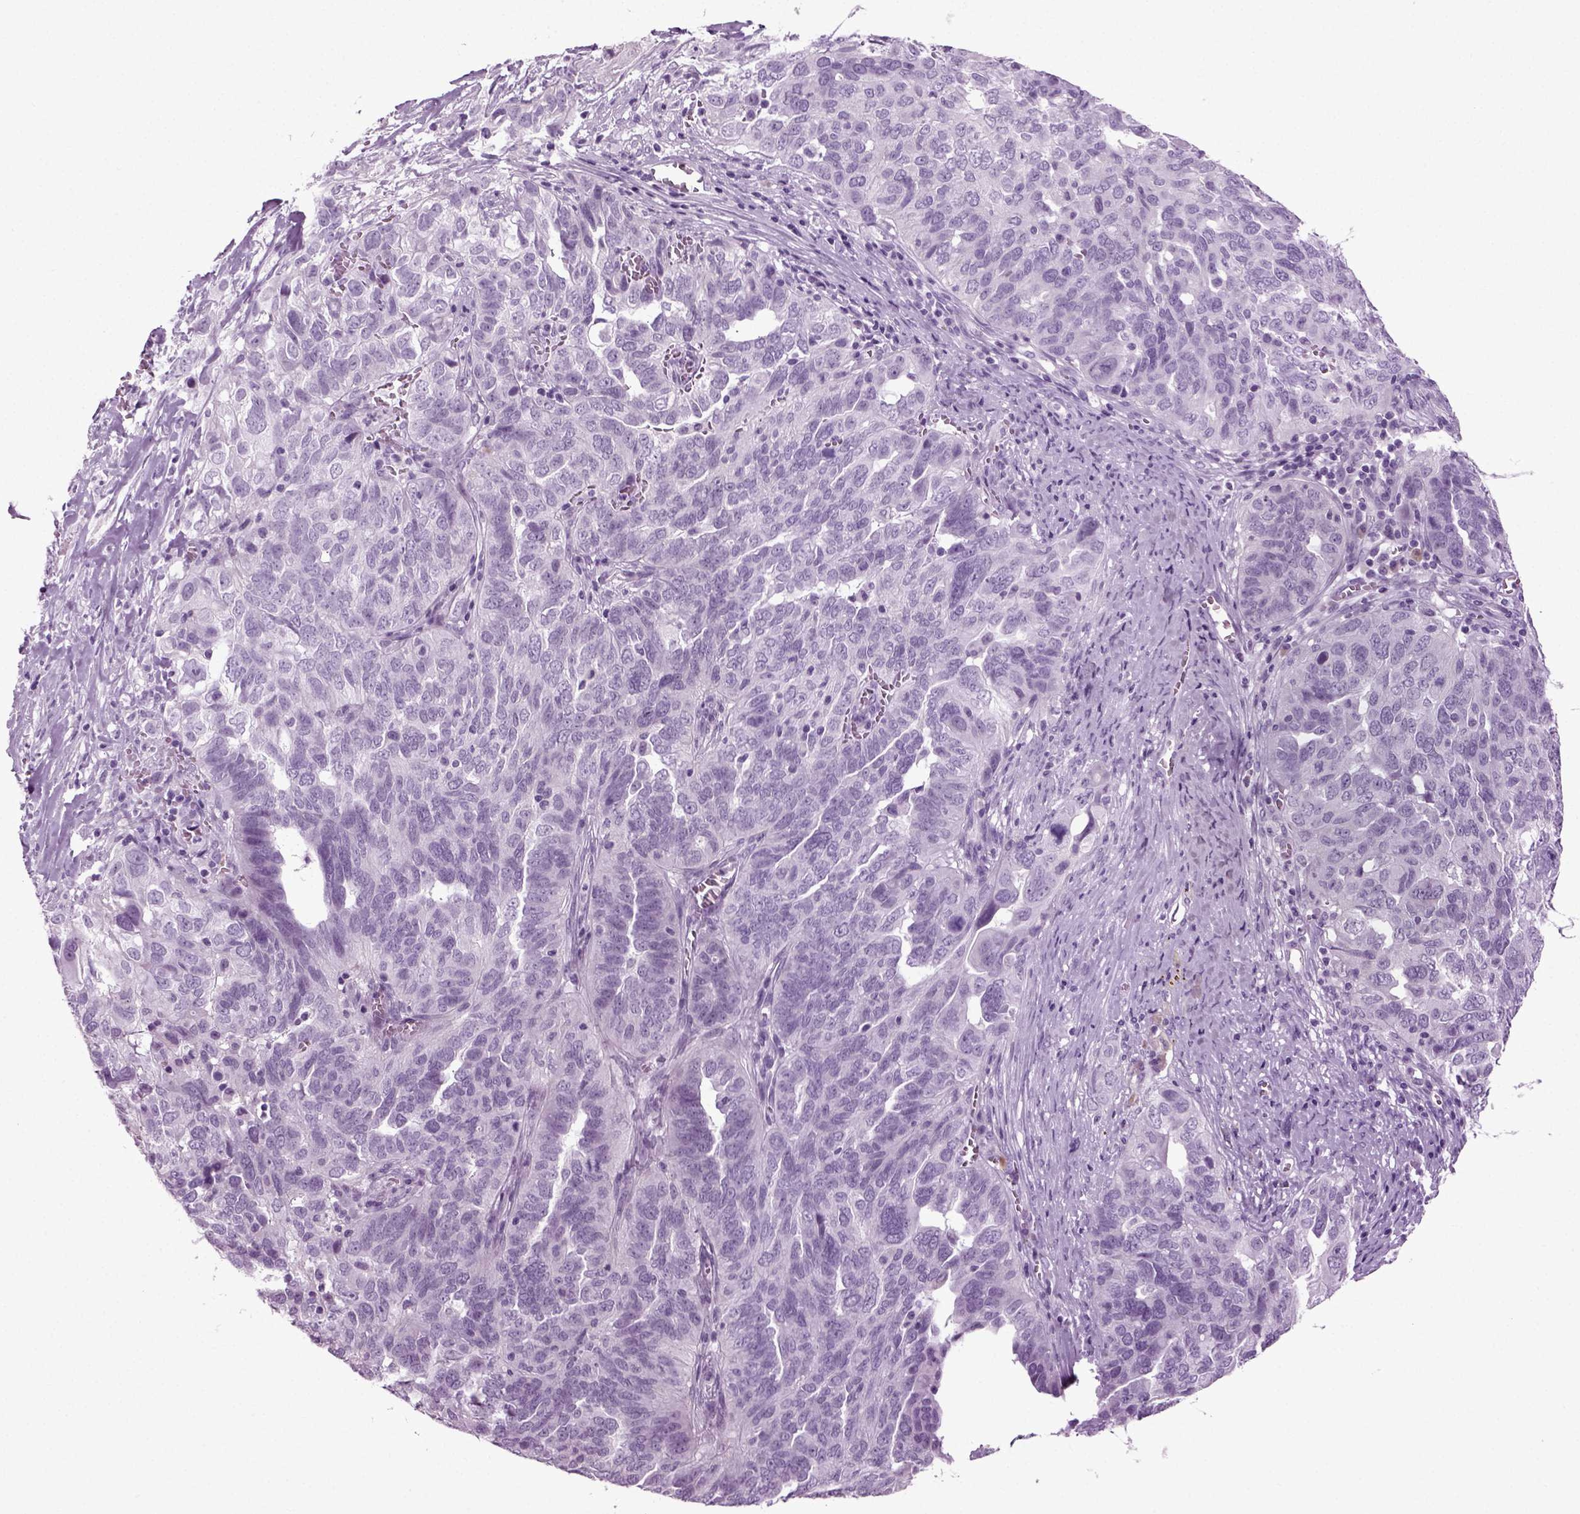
{"staining": {"intensity": "negative", "quantity": "none", "location": "none"}, "tissue": "ovarian cancer", "cell_type": "Tumor cells", "image_type": "cancer", "snomed": [{"axis": "morphology", "description": "Carcinoma, endometroid"}, {"axis": "topography", "description": "Soft tissue"}, {"axis": "topography", "description": "Ovary"}], "caption": "Immunohistochemistry (IHC) image of human ovarian cancer stained for a protein (brown), which displays no staining in tumor cells. Nuclei are stained in blue.", "gene": "PRLH", "patient": {"sex": "female", "age": 52}}